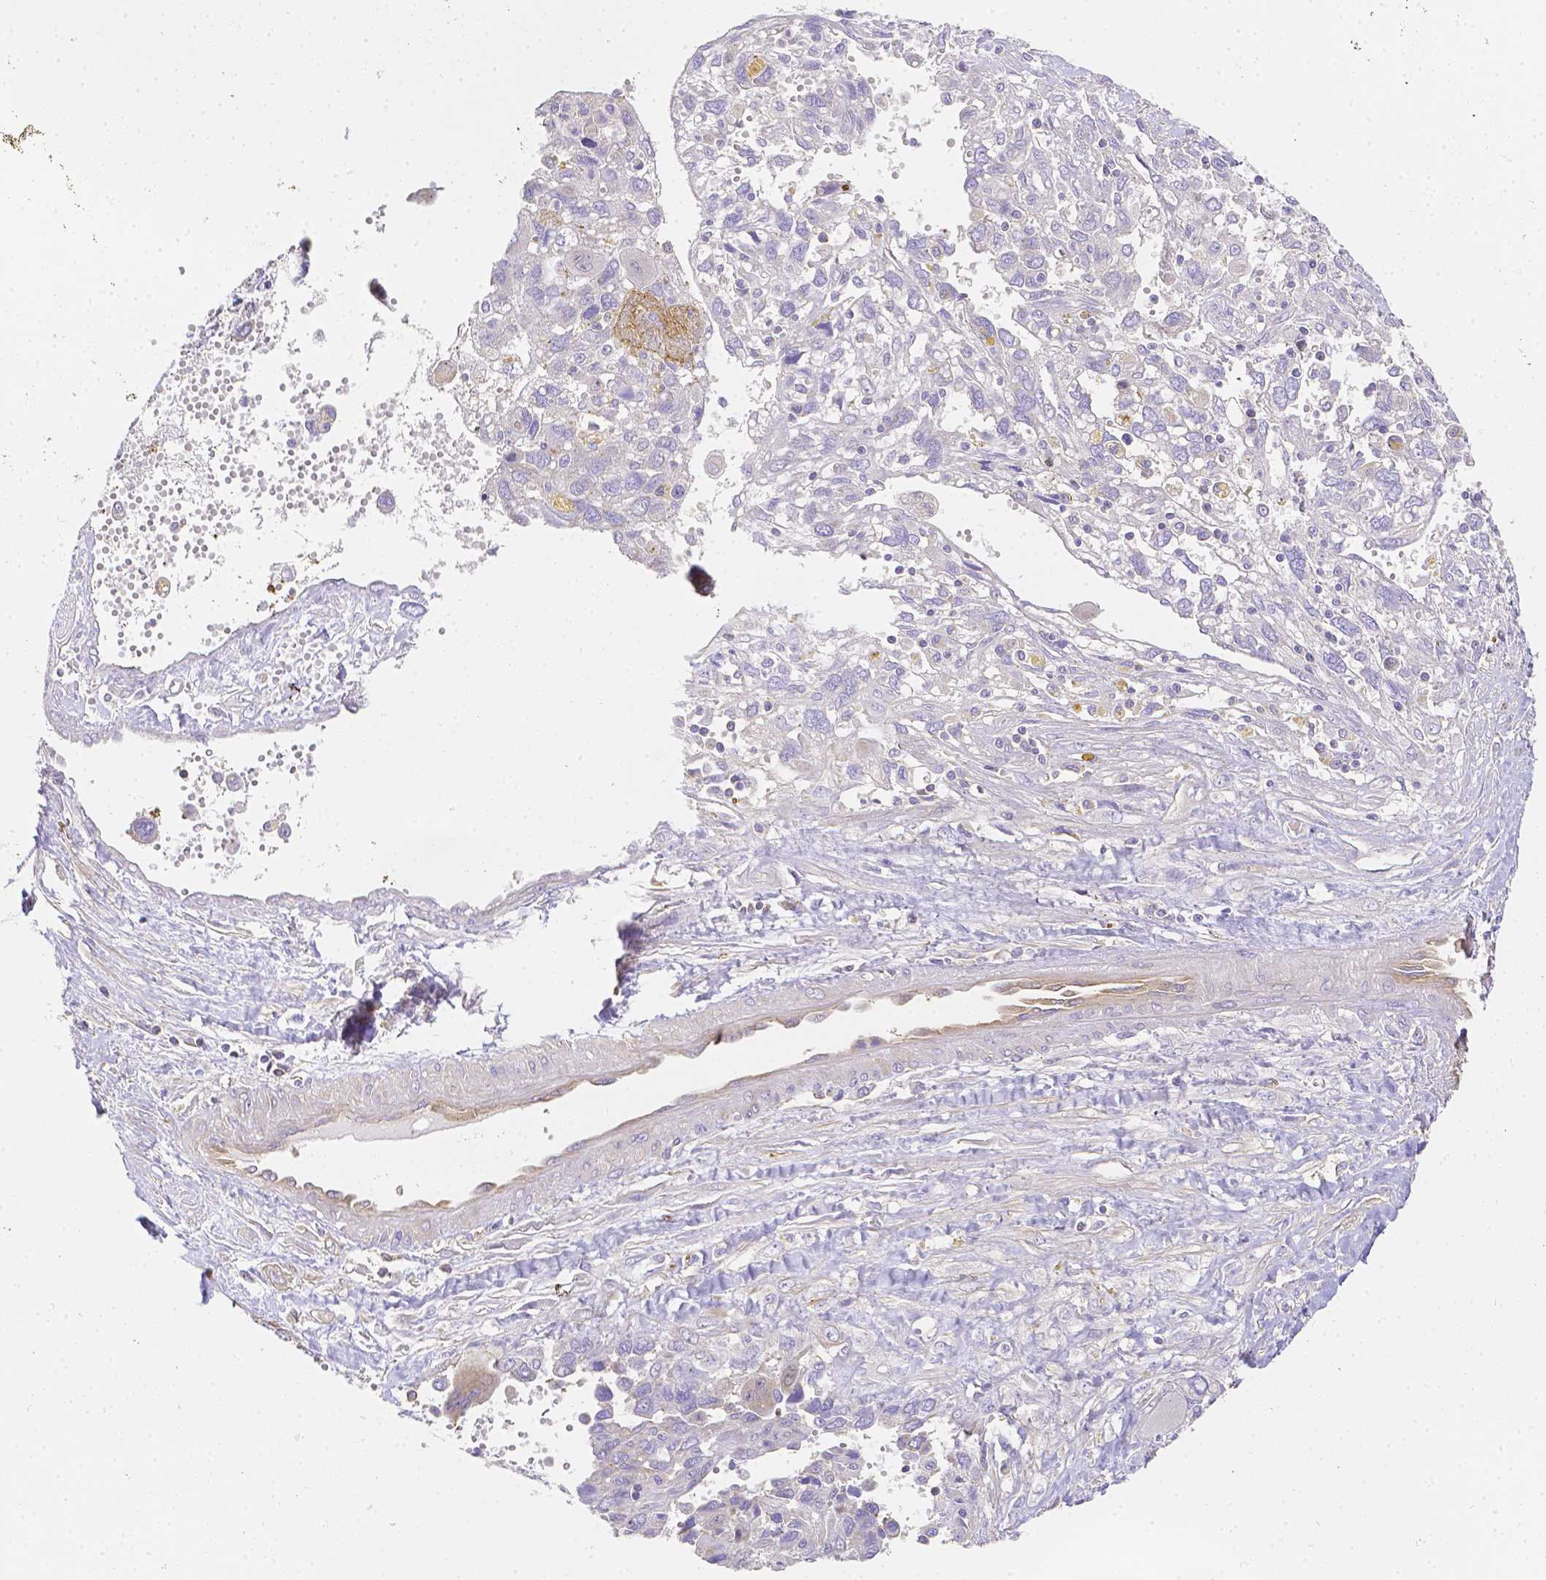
{"staining": {"intensity": "negative", "quantity": "none", "location": "none"}, "tissue": "pancreatic cancer", "cell_type": "Tumor cells", "image_type": "cancer", "snomed": [{"axis": "morphology", "description": "Adenocarcinoma, NOS"}, {"axis": "topography", "description": "Pancreas"}], "caption": "Immunohistochemistry photomicrograph of human adenocarcinoma (pancreatic) stained for a protein (brown), which exhibits no expression in tumor cells. (DAB (3,3'-diaminobenzidine) immunohistochemistry visualized using brightfield microscopy, high magnification).", "gene": "ASAH2", "patient": {"sex": "female", "age": 47}}